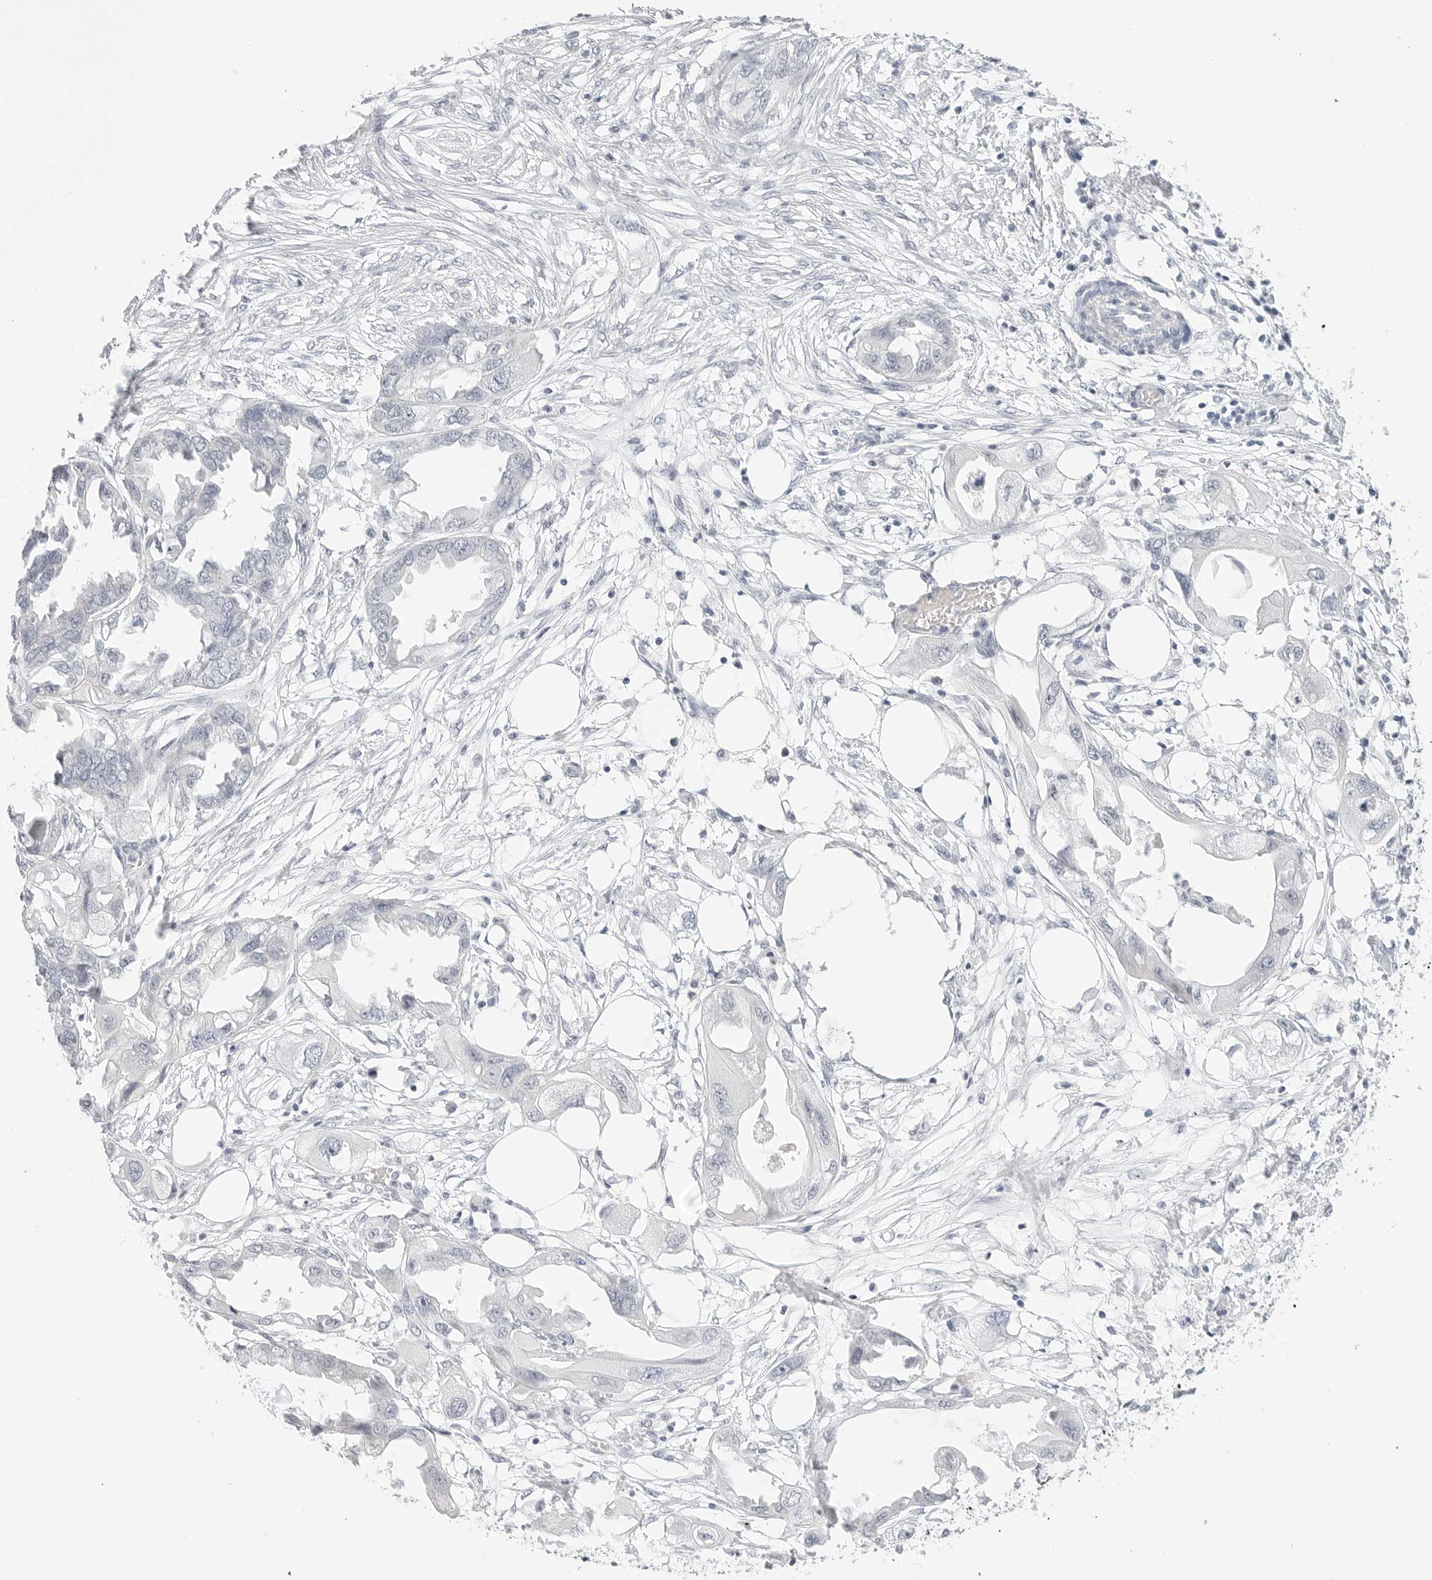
{"staining": {"intensity": "negative", "quantity": "none", "location": "none"}, "tissue": "endometrial cancer", "cell_type": "Tumor cells", "image_type": "cancer", "snomed": [{"axis": "morphology", "description": "Adenocarcinoma, NOS"}, {"axis": "morphology", "description": "Adenocarcinoma, metastatic, NOS"}, {"axis": "topography", "description": "Adipose tissue"}, {"axis": "topography", "description": "Endometrium"}], "caption": "Immunohistochemistry (IHC) image of endometrial cancer stained for a protein (brown), which demonstrates no expression in tumor cells.", "gene": "HMGCS2", "patient": {"sex": "female", "age": 67}}